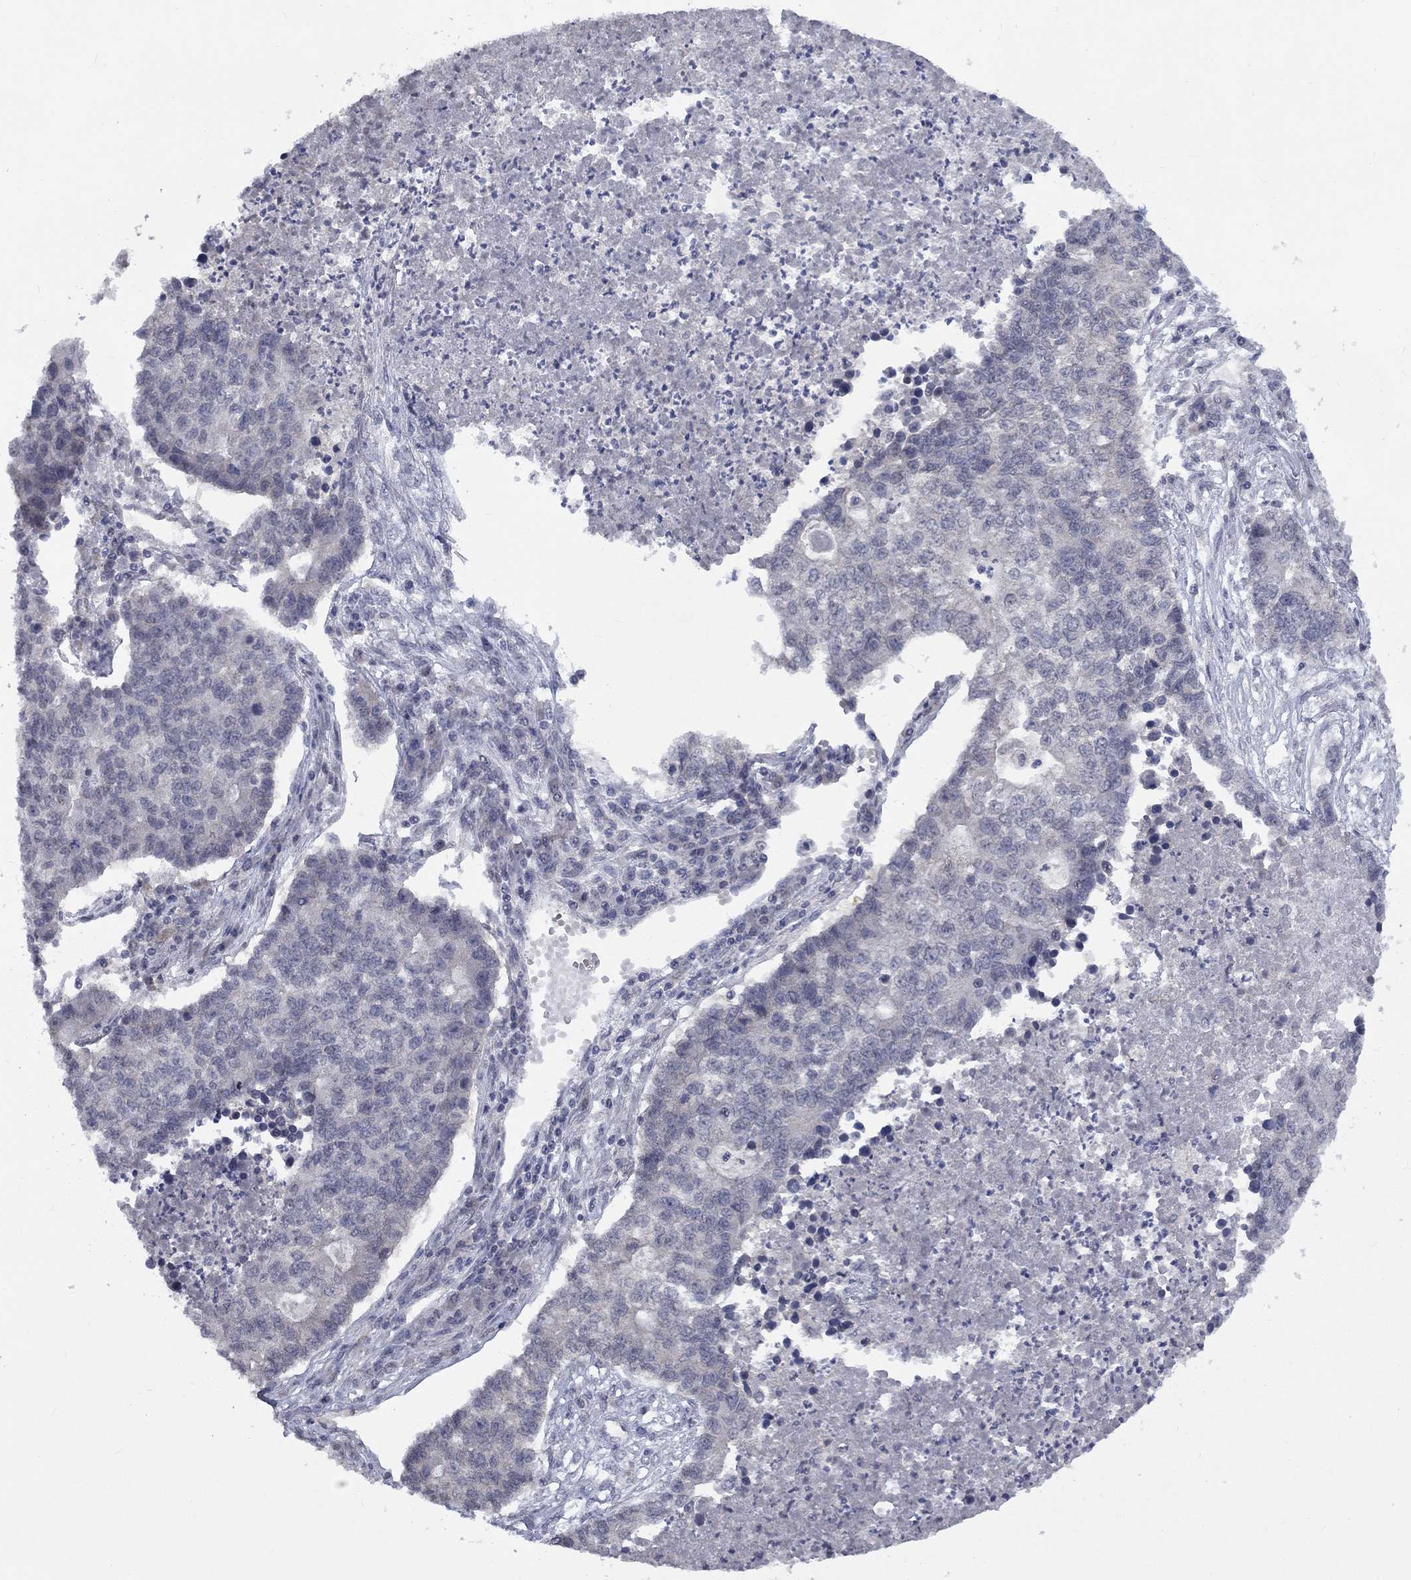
{"staining": {"intensity": "negative", "quantity": "none", "location": "none"}, "tissue": "lung cancer", "cell_type": "Tumor cells", "image_type": "cancer", "snomed": [{"axis": "morphology", "description": "Adenocarcinoma, NOS"}, {"axis": "topography", "description": "Lung"}], "caption": "Lung cancer (adenocarcinoma) was stained to show a protein in brown. There is no significant staining in tumor cells.", "gene": "SPATA33", "patient": {"sex": "male", "age": 57}}